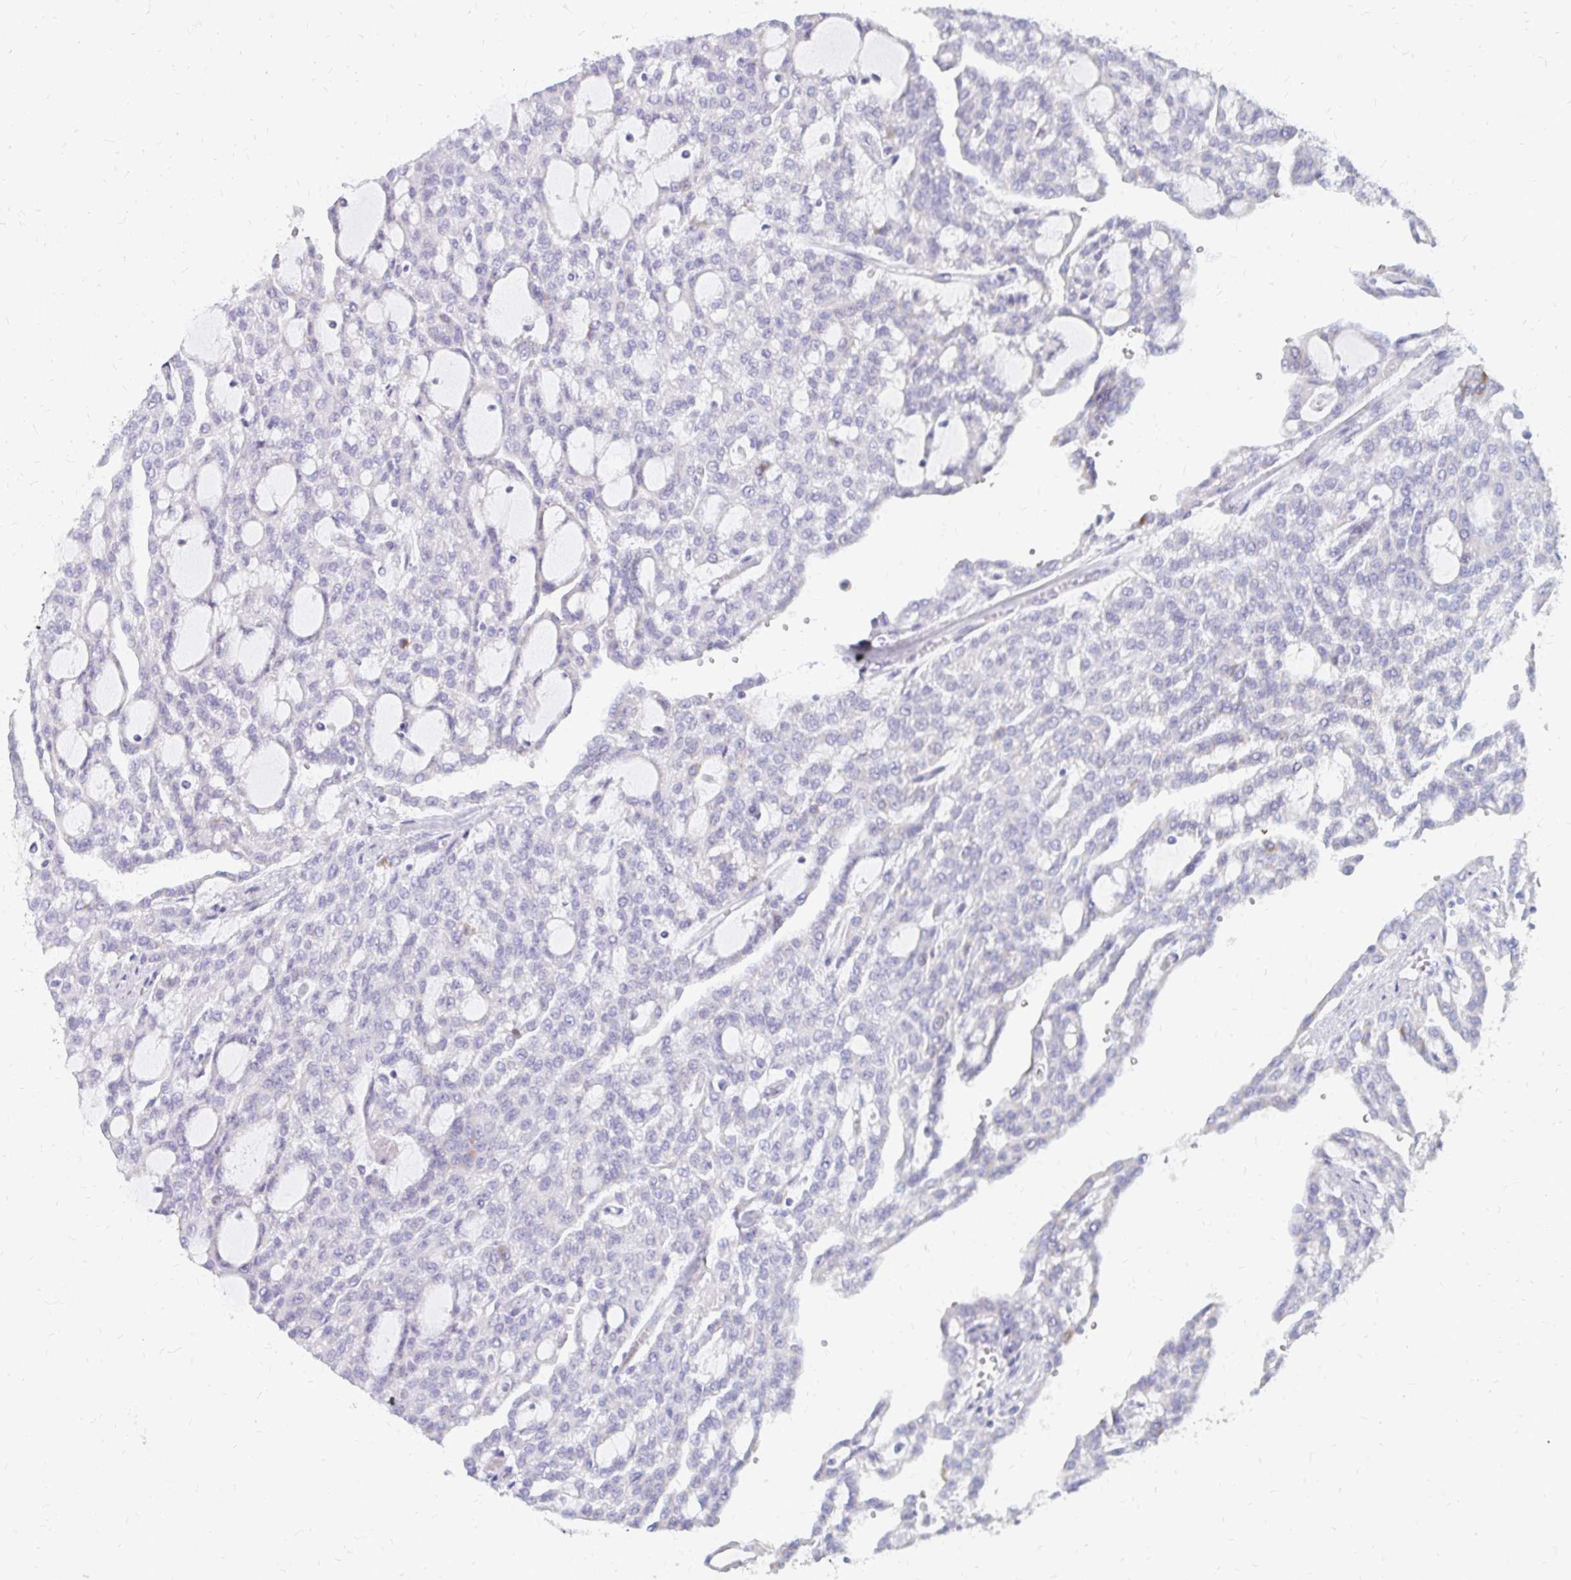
{"staining": {"intensity": "negative", "quantity": "none", "location": "none"}, "tissue": "renal cancer", "cell_type": "Tumor cells", "image_type": "cancer", "snomed": [{"axis": "morphology", "description": "Adenocarcinoma, NOS"}, {"axis": "topography", "description": "Kidney"}], "caption": "This is a image of IHC staining of renal adenocarcinoma, which shows no staining in tumor cells.", "gene": "OR10V1", "patient": {"sex": "male", "age": 63}}